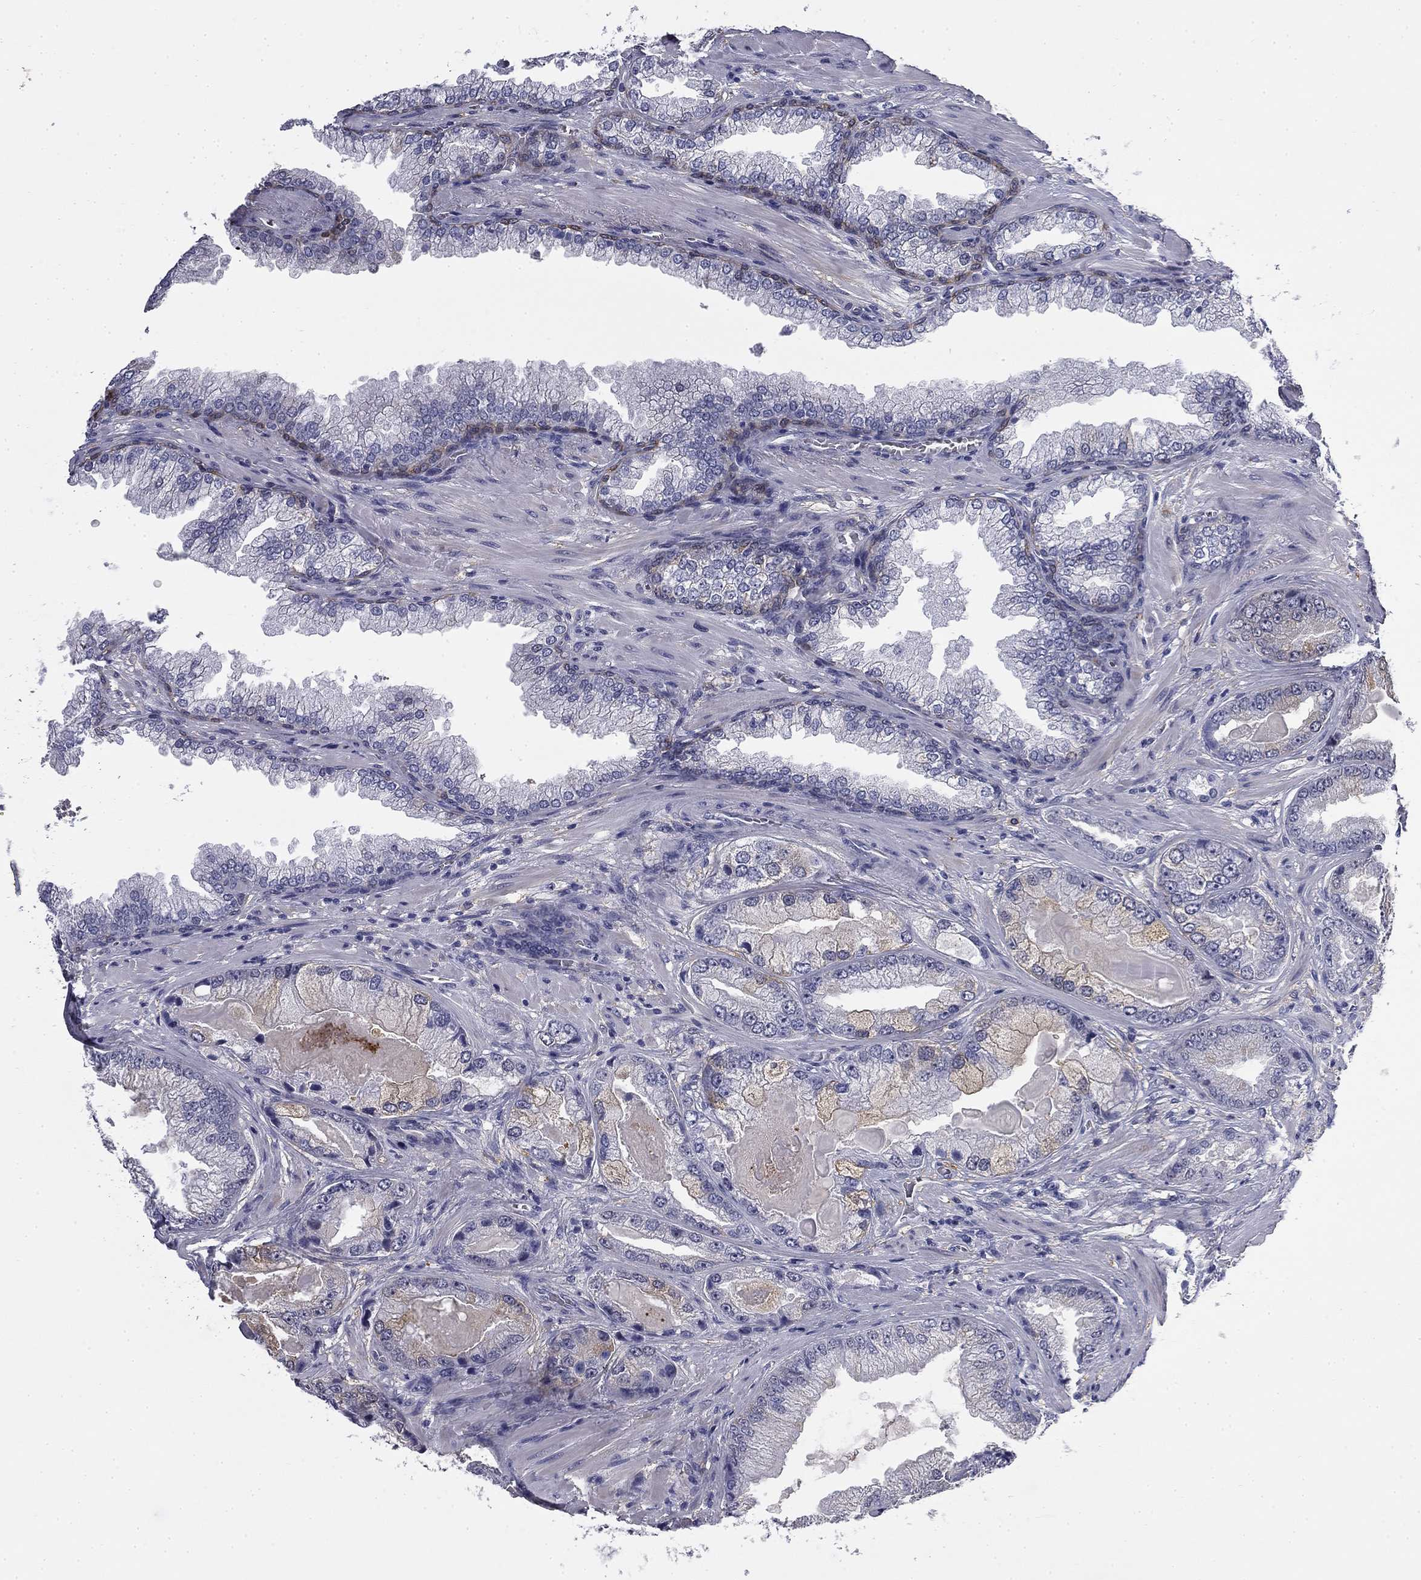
{"staining": {"intensity": "negative", "quantity": "none", "location": "none"}, "tissue": "prostate cancer", "cell_type": "Tumor cells", "image_type": "cancer", "snomed": [{"axis": "morphology", "description": "Adenocarcinoma, Low grade"}, {"axis": "topography", "description": "Prostate"}], "caption": "Protein analysis of prostate cancer exhibits no significant staining in tumor cells.", "gene": "BCL2L14", "patient": {"sex": "male", "age": 57}}